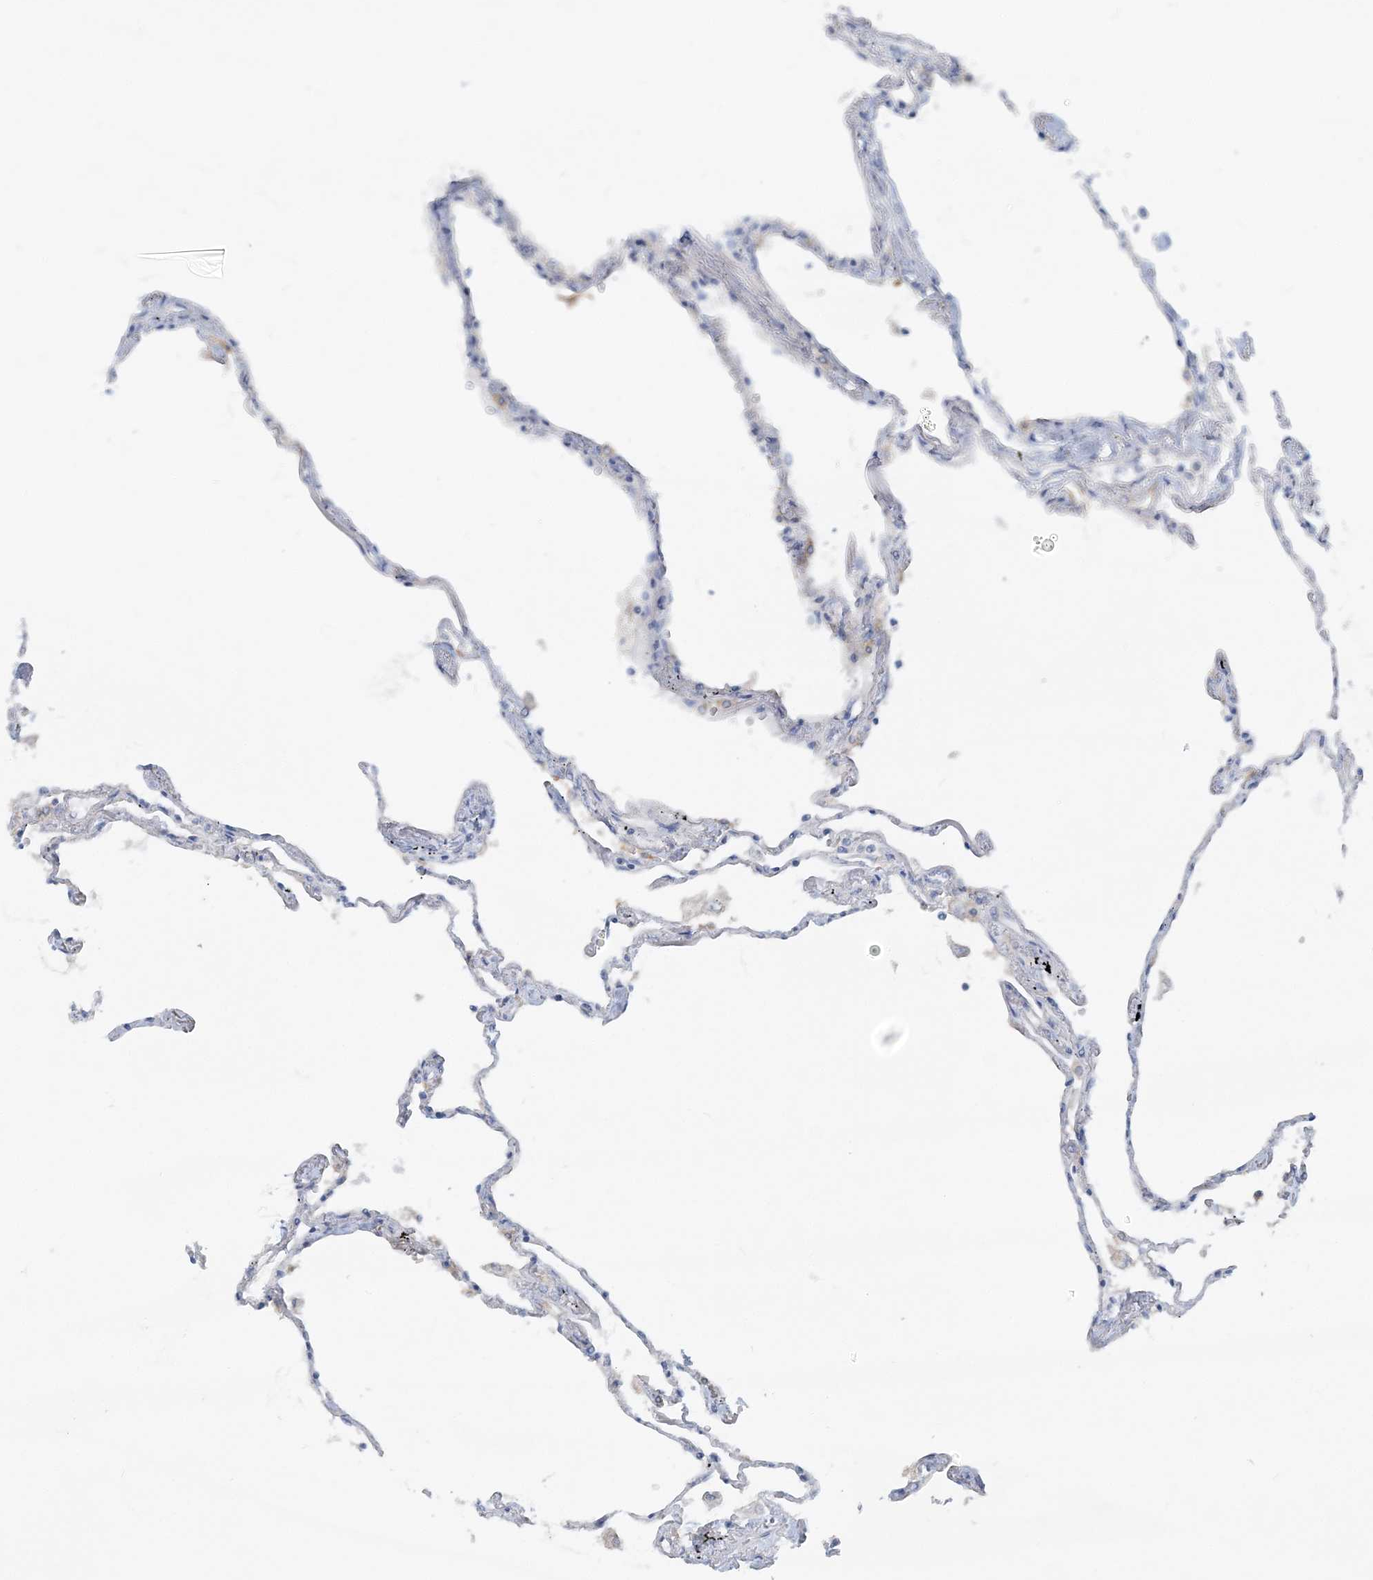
{"staining": {"intensity": "negative", "quantity": "none", "location": "none"}, "tissue": "lung", "cell_type": "Alveolar cells", "image_type": "normal", "snomed": [{"axis": "morphology", "description": "Normal tissue, NOS"}, {"axis": "topography", "description": "Lung"}], "caption": "High magnification brightfield microscopy of unremarkable lung stained with DAB (brown) and counterstained with hematoxylin (blue): alveolar cells show no significant positivity. Nuclei are stained in blue.", "gene": "ATP11A", "patient": {"sex": "female", "age": 67}}